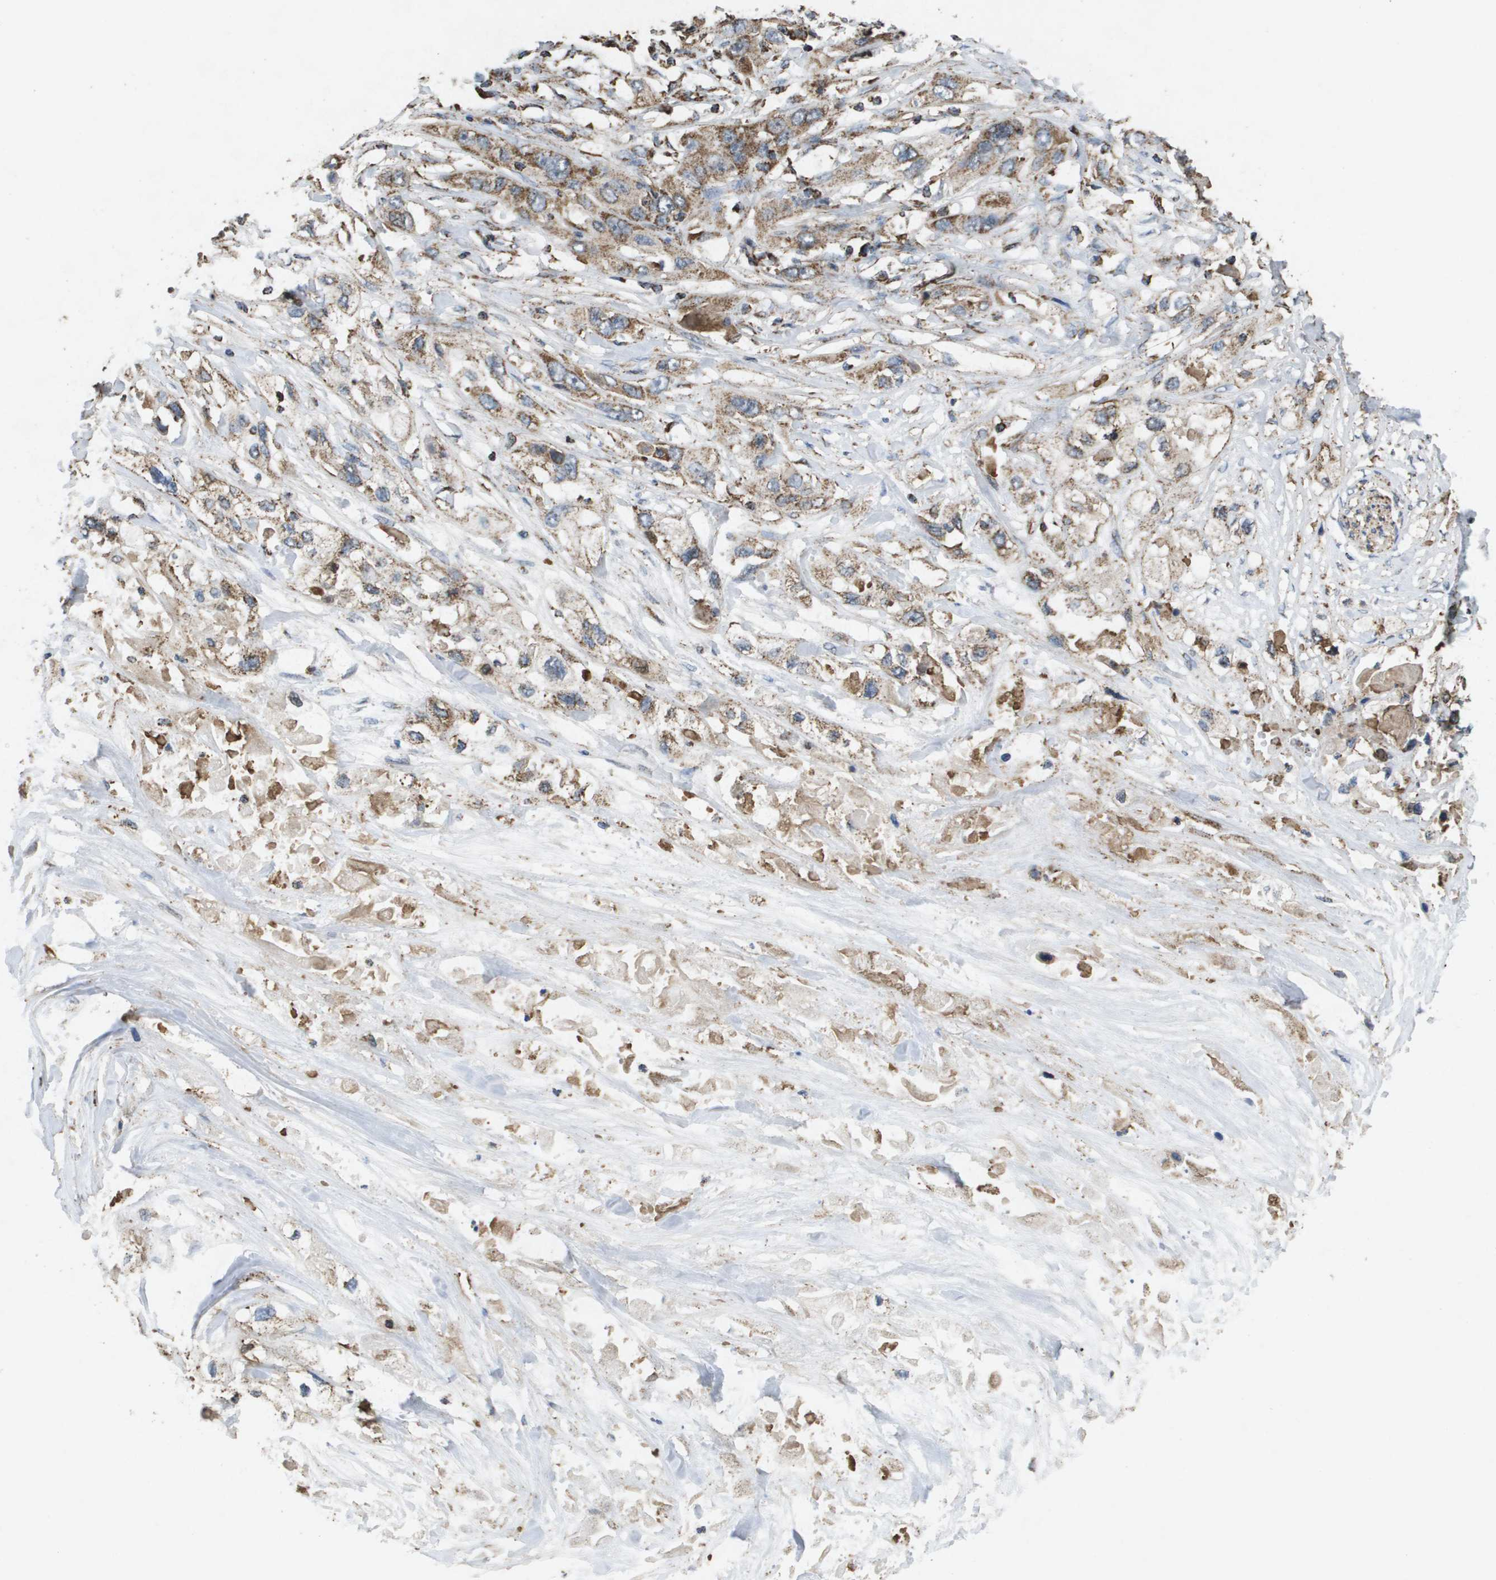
{"staining": {"intensity": "moderate", "quantity": ">75%", "location": "cytoplasmic/membranous"}, "tissue": "pancreatic cancer", "cell_type": "Tumor cells", "image_type": "cancer", "snomed": [{"axis": "morphology", "description": "Adenocarcinoma, NOS"}, {"axis": "topography", "description": "Pancreas"}], "caption": "Pancreatic adenocarcinoma was stained to show a protein in brown. There is medium levels of moderate cytoplasmic/membranous expression in about >75% of tumor cells.", "gene": "HSPE1", "patient": {"sex": "female", "age": 70}}